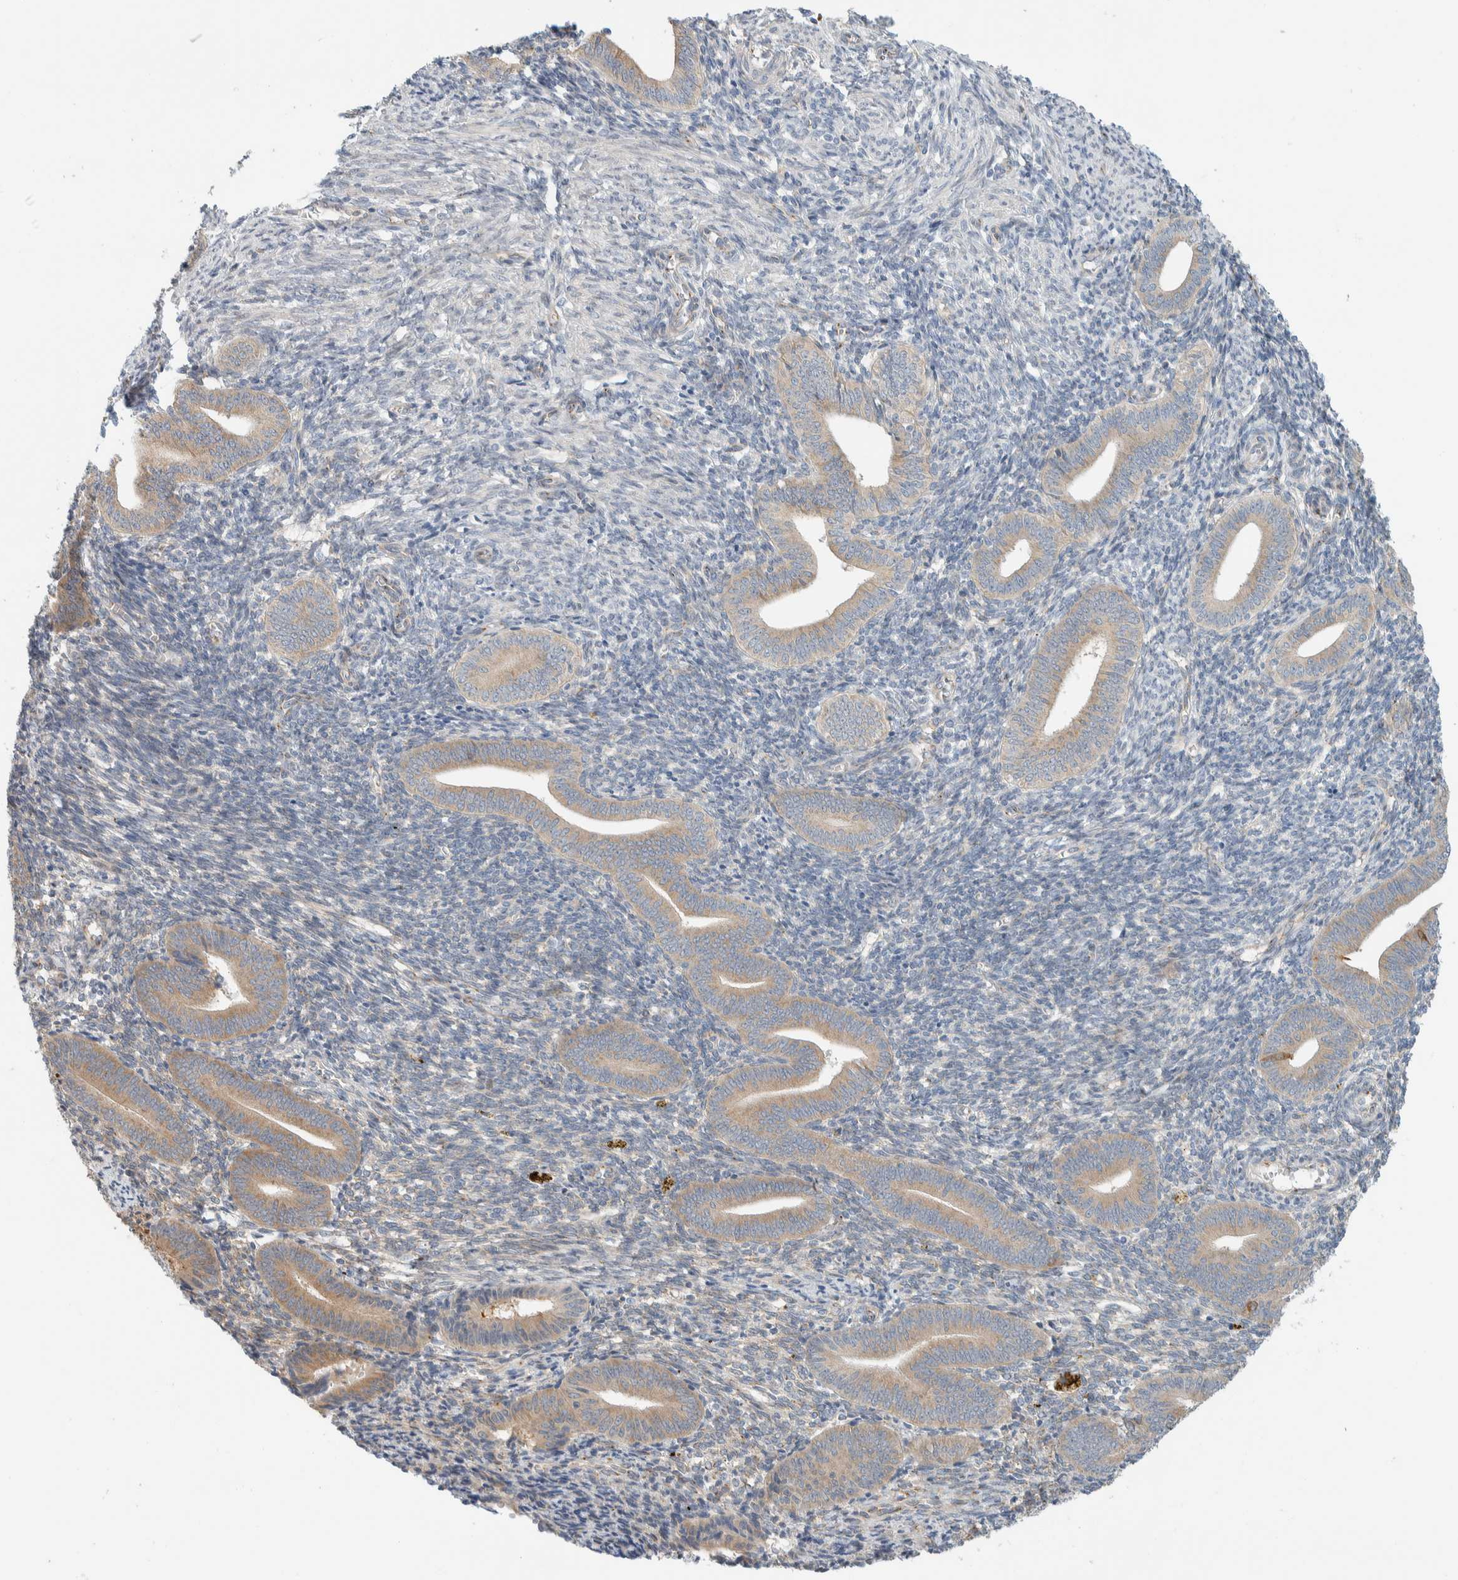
{"staining": {"intensity": "weak", "quantity": "25%-75%", "location": "cytoplasmic/membranous"}, "tissue": "endometrium", "cell_type": "Cells in endometrial stroma", "image_type": "normal", "snomed": [{"axis": "morphology", "description": "Normal tissue, NOS"}, {"axis": "topography", "description": "Uterus"}, {"axis": "topography", "description": "Endometrium"}], "caption": "IHC staining of benign endometrium, which shows low levels of weak cytoplasmic/membranous positivity in about 25%-75% of cells in endometrial stroma indicating weak cytoplasmic/membranous protein expression. The staining was performed using DAB (3,3'-diaminobenzidine) (brown) for protein detection and nuclei were counterstained in hematoxylin (blue).", "gene": "TMEM184B", "patient": {"sex": "female", "age": 33}}